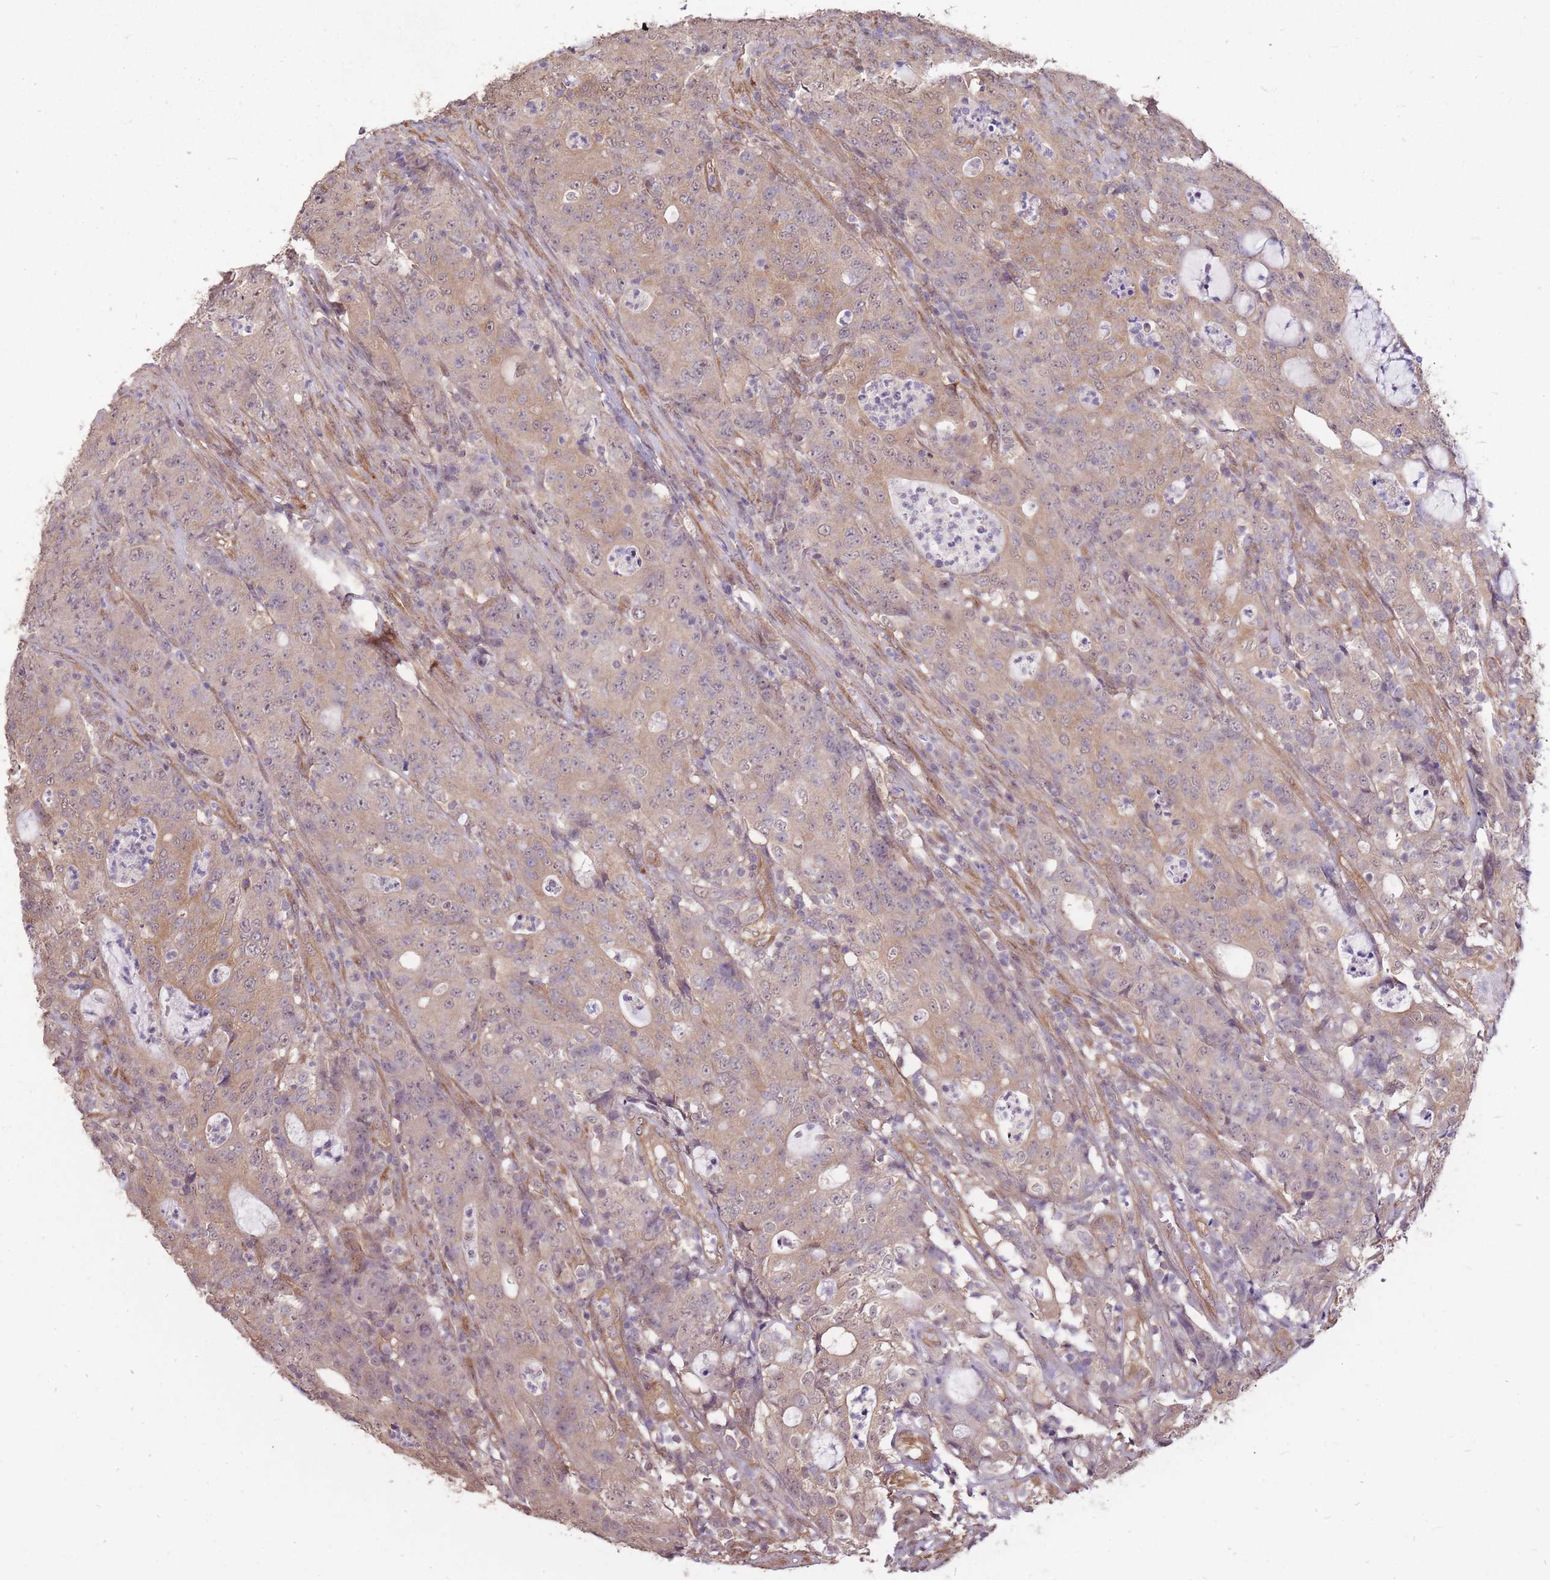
{"staining": {"intensity": "weak", "quantity": ">75%", "location": "cytoplasmic/membranous"}, "tissue": "colorectal cancer", "cell_type": "Tumor cells", "image_type": "cancer", "snomed": [{"axis": "morphology", "description": "Adenocarcinoma, NOS"}, {"axis": "topography", "description": "Colon"}], "caption": "High-magnification brightfield microscopy of colorectal cancer (adenocarcinoma) stained with DAB (brown) and counterstained with hematoxylin (blue). tumor cells exhibit weak cytoplasmic/membranous positivity is appreciated in approximately>75% of cells.", "gene": "DYNC1LI2", "patient": {"sex": "male", "age": 83}}